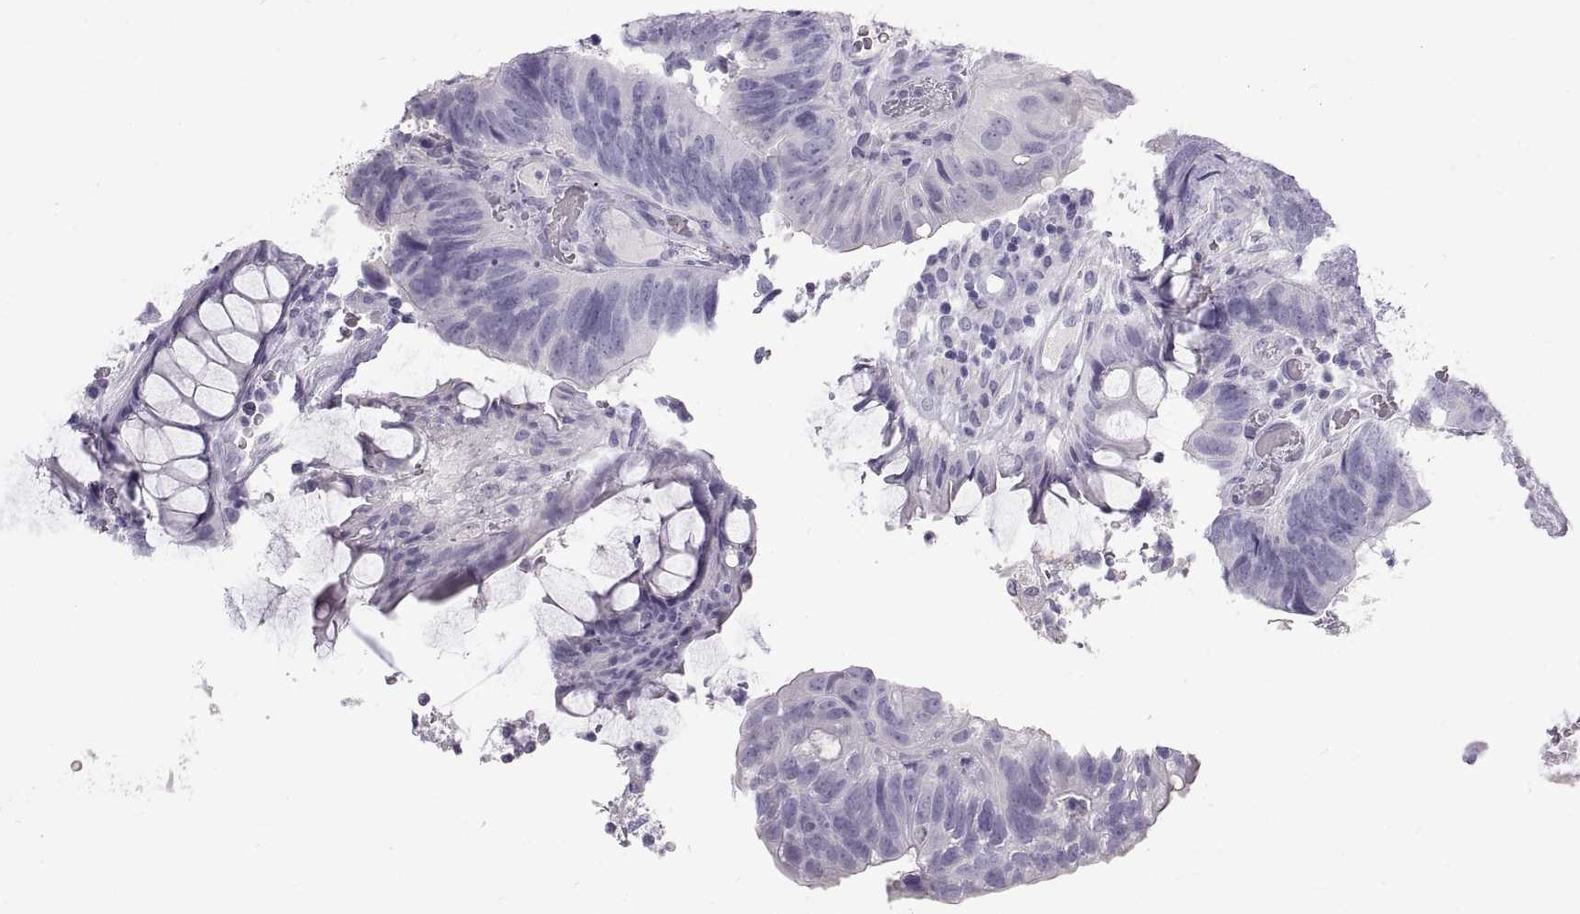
{"staining": {"intensity": "negative", "quantity": "none", "location": "none"}, "tissue": "colorectal cancer", "cell_type": "Tumor cells", "image_type": "cancer", "snomed": [{"axis": "morphology", "description": "Adenocarcinoma, NOS"}, {"axis": "topography", "description": "Colon"}], "caption": "Immunohistochemistry micrograph of neoplastic tissue: adenocarcinoma (colorectal) stained with DAB (3,3'-diaminobenzidine) shows no significant protein expression in tumor cells.", "gene": "WFDC8", "patient": {"sex": "female", "age": 67}}